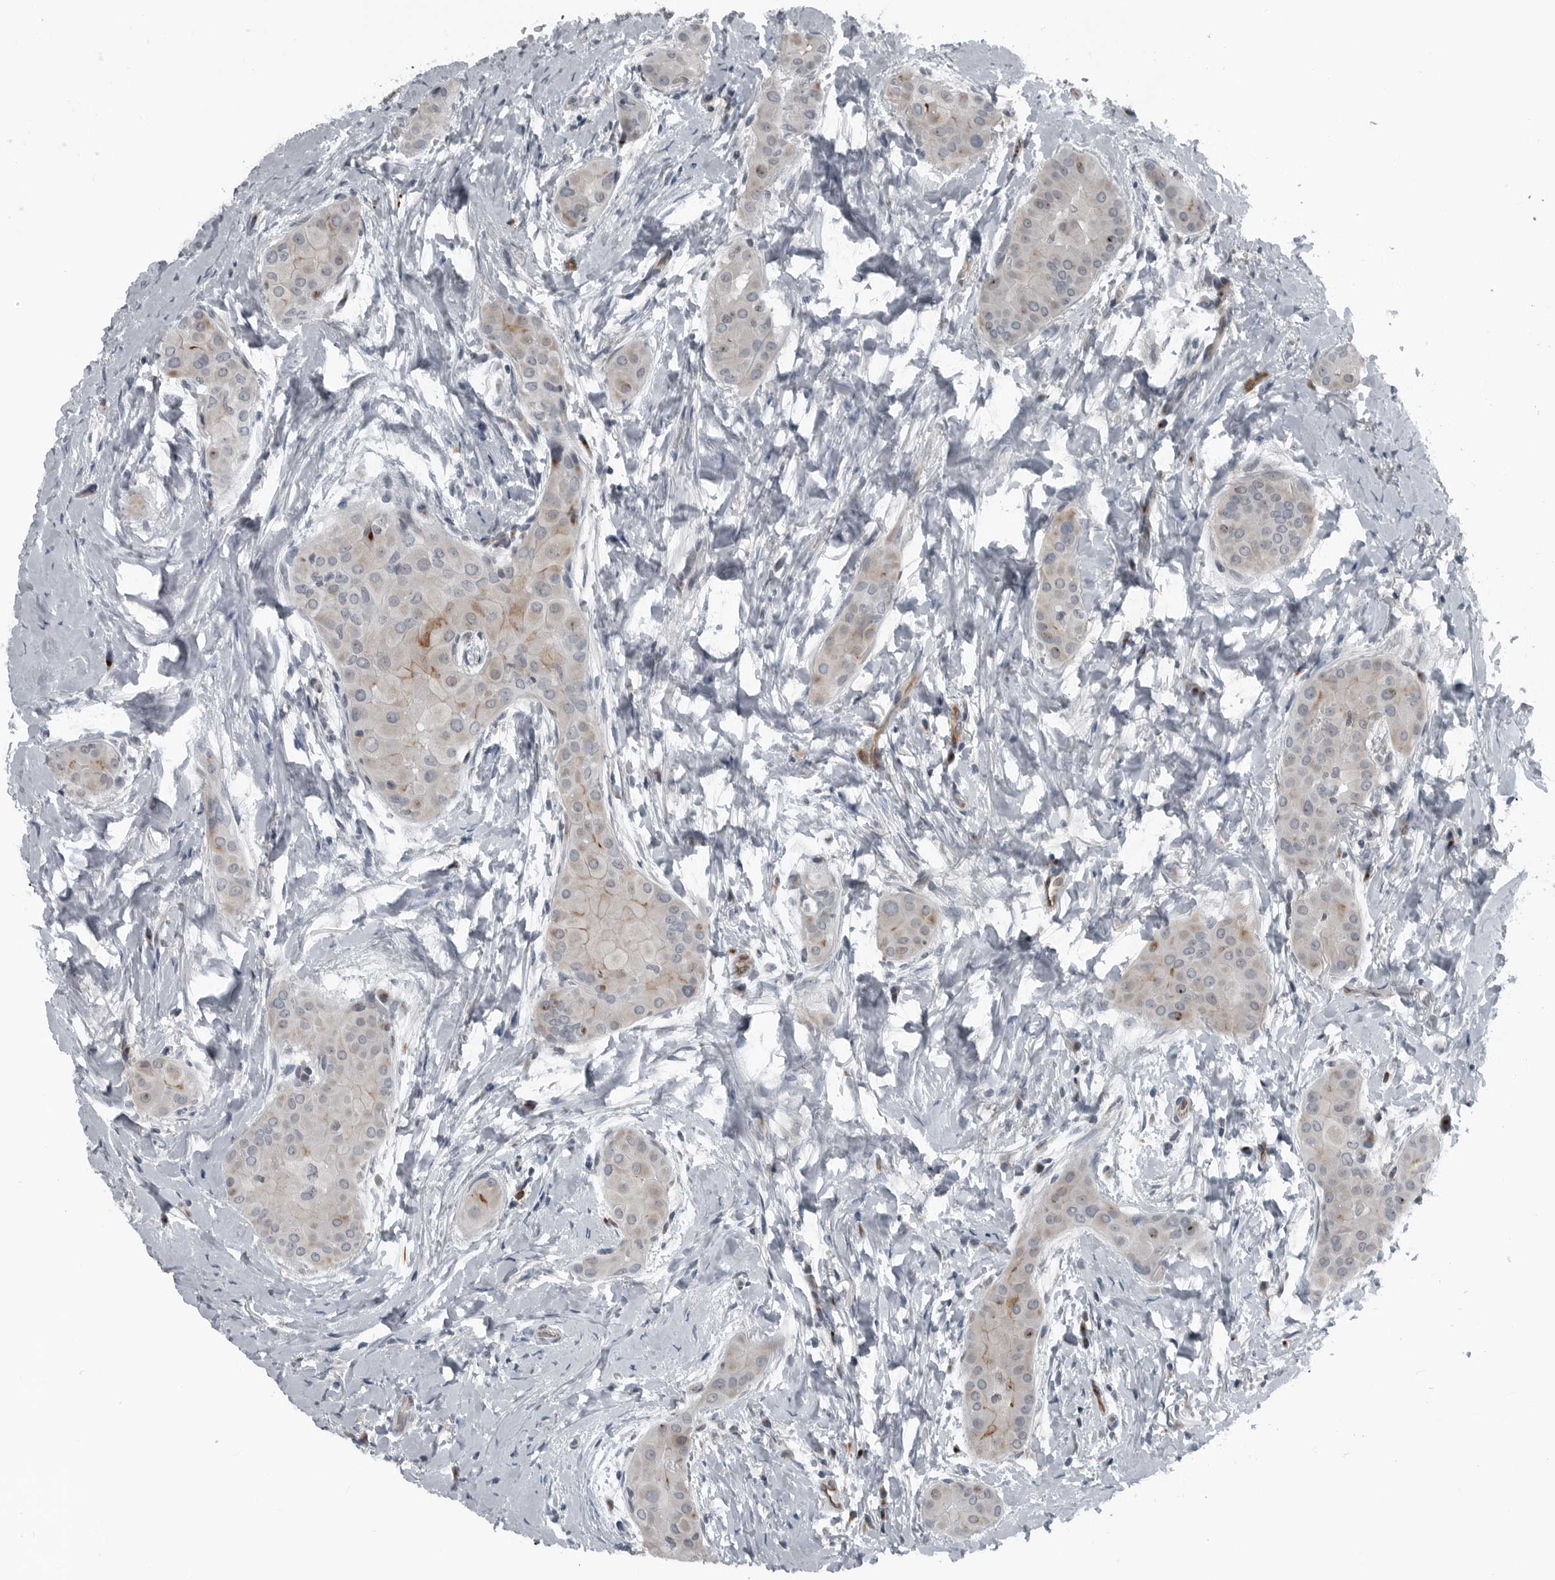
{"staining": {"intensity": "negative", "quantity": "none", "location": "none"}, "tissue": "thyroid cancer", "cell_type": "Tumor cells", "image_type": "cancer", "snomed": [{"axis": "morphology", "description": "Papillary adenocarcinoma, NOS"}, {"axis": "topography", "description": "Thyroid gland"}], "caption": "Immunohistochemistry of human thyroid papillary adenocarcinoma exhibits no expression in tumor cells.", "gene": "GAK", "patient": {"sex": "male", "age": 33}}